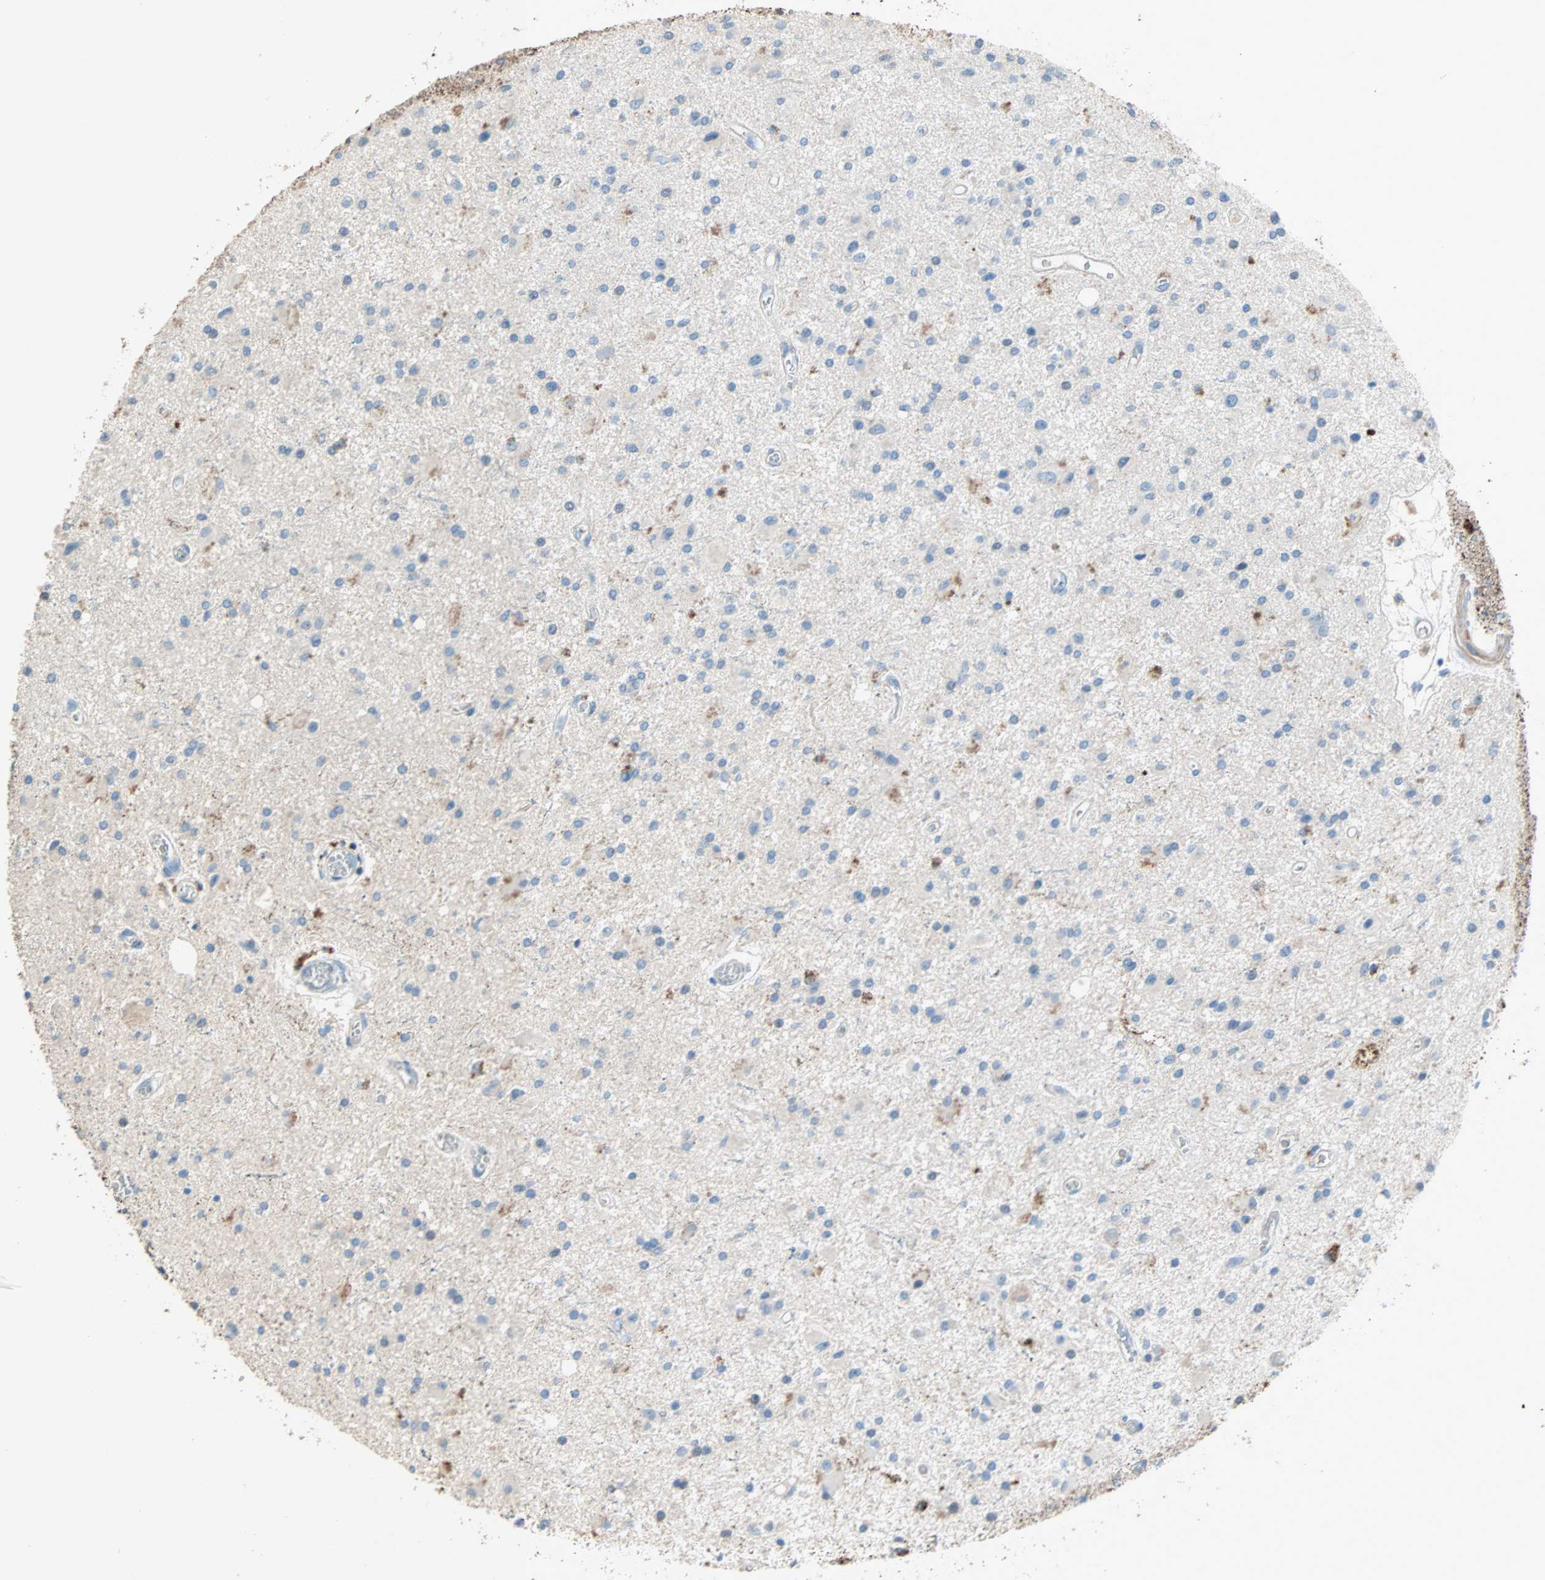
{"staining": {"intensity": "negative", "quantity": "none", "location": "none"}, "tissue": "glioma", "cell_type": "Tumor cells", "image_type": "cancer", "snomed": [{"axis": "morphology", "description": "Glioma, malignant, Low grade"}, {"axis": "topography", "description": "Brain"}], "caption": "IHC of malignant glioma (low-grade) exhibits no expression in tumor cells.", "gene": "ACVRL1", "patient": {"sex": "male", "age": 58}}